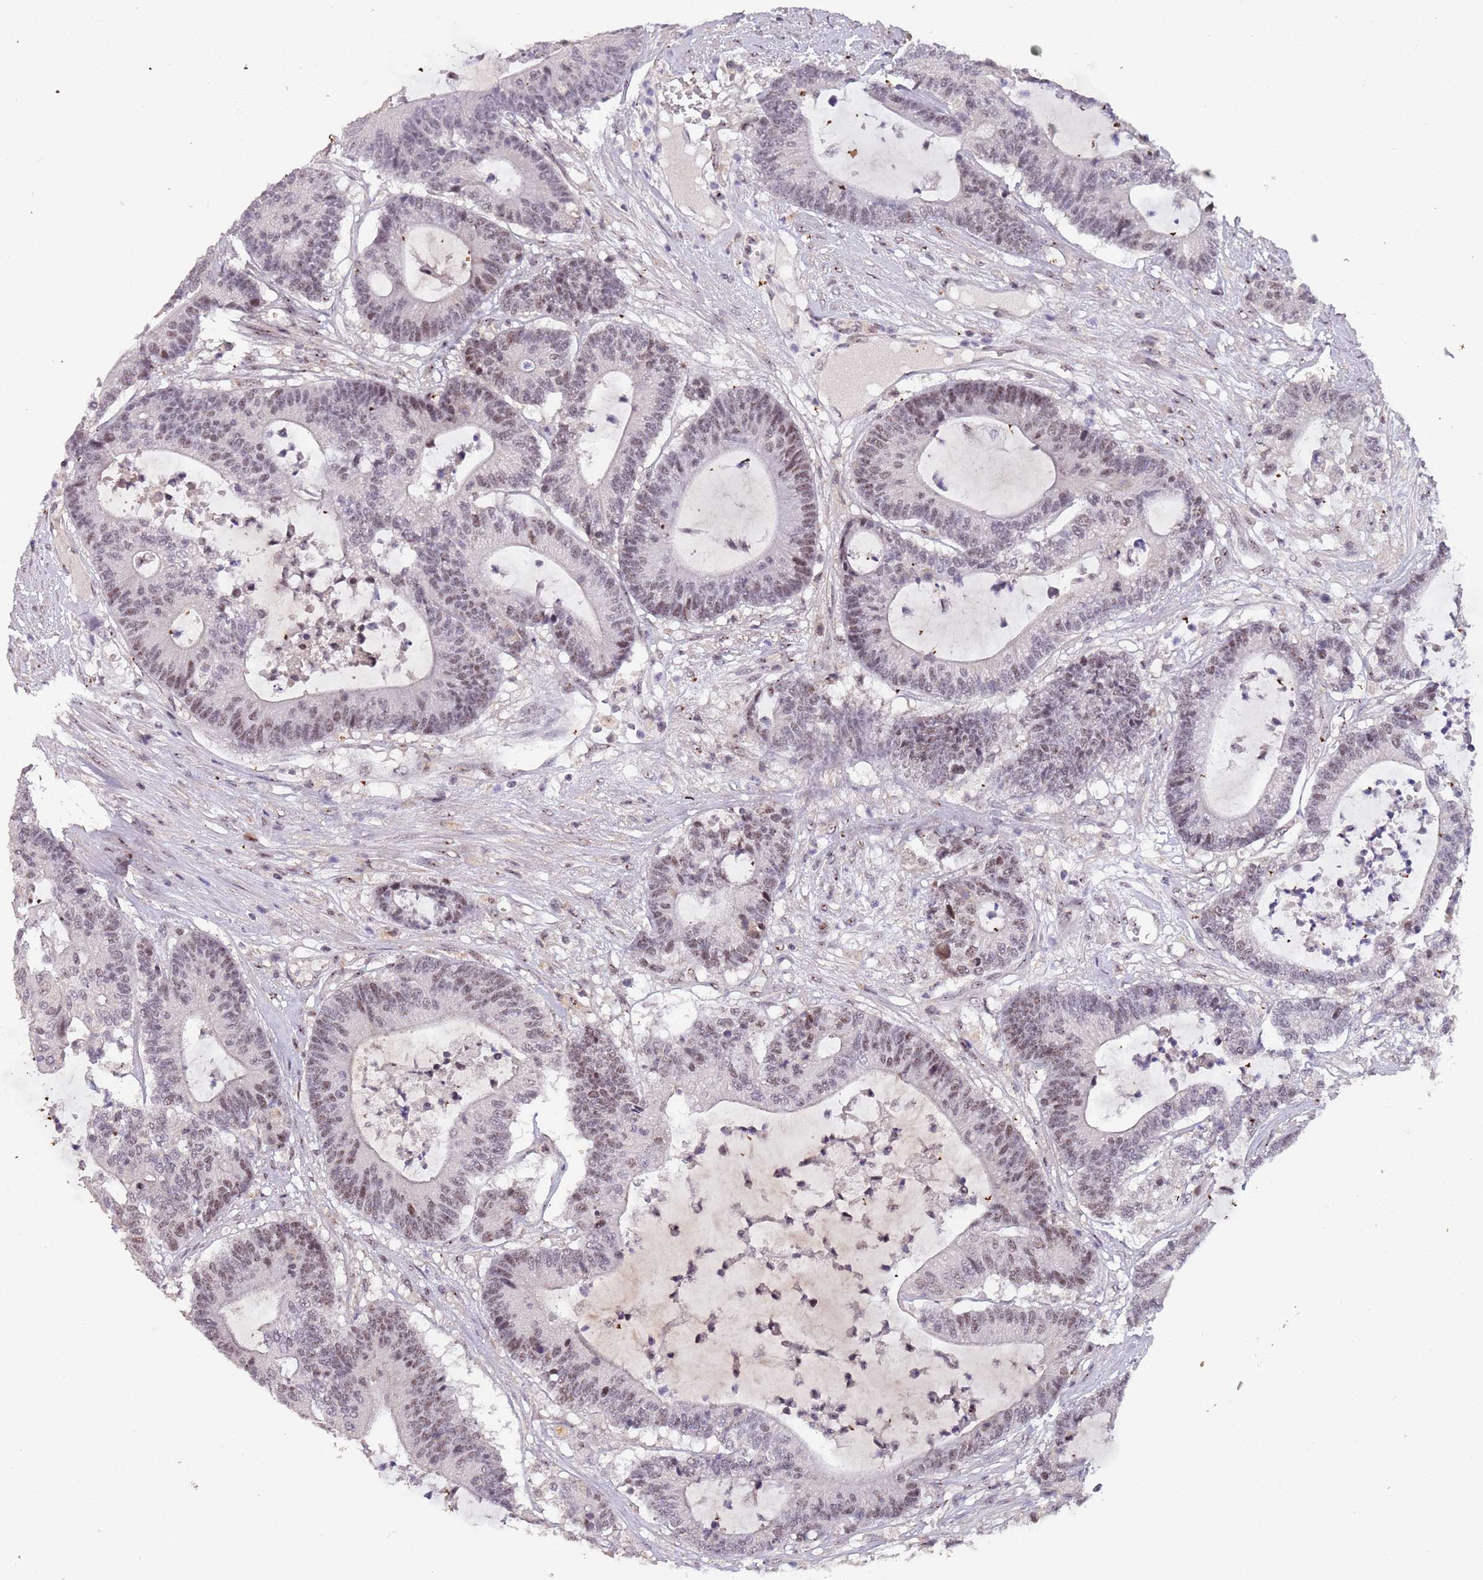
{"staining": {"intensity": "weak", "quantity": "25%-75%", "location": "nuclear"}, "tissue": "colorectal cancer", "cell_type": "Tumor cells", "image_type": "cancer", "snomed": [{"axis": "morphology", "description": "Adenocarcinoma, NOS"}, {"axis": "topography", "description": "Colon"}], "caption": "Colorectal cancer stained with a protein marker shows weak staining in tumor cells.", "gene": "CIZ1", "patient": {"sex": "female", "age": 84}}